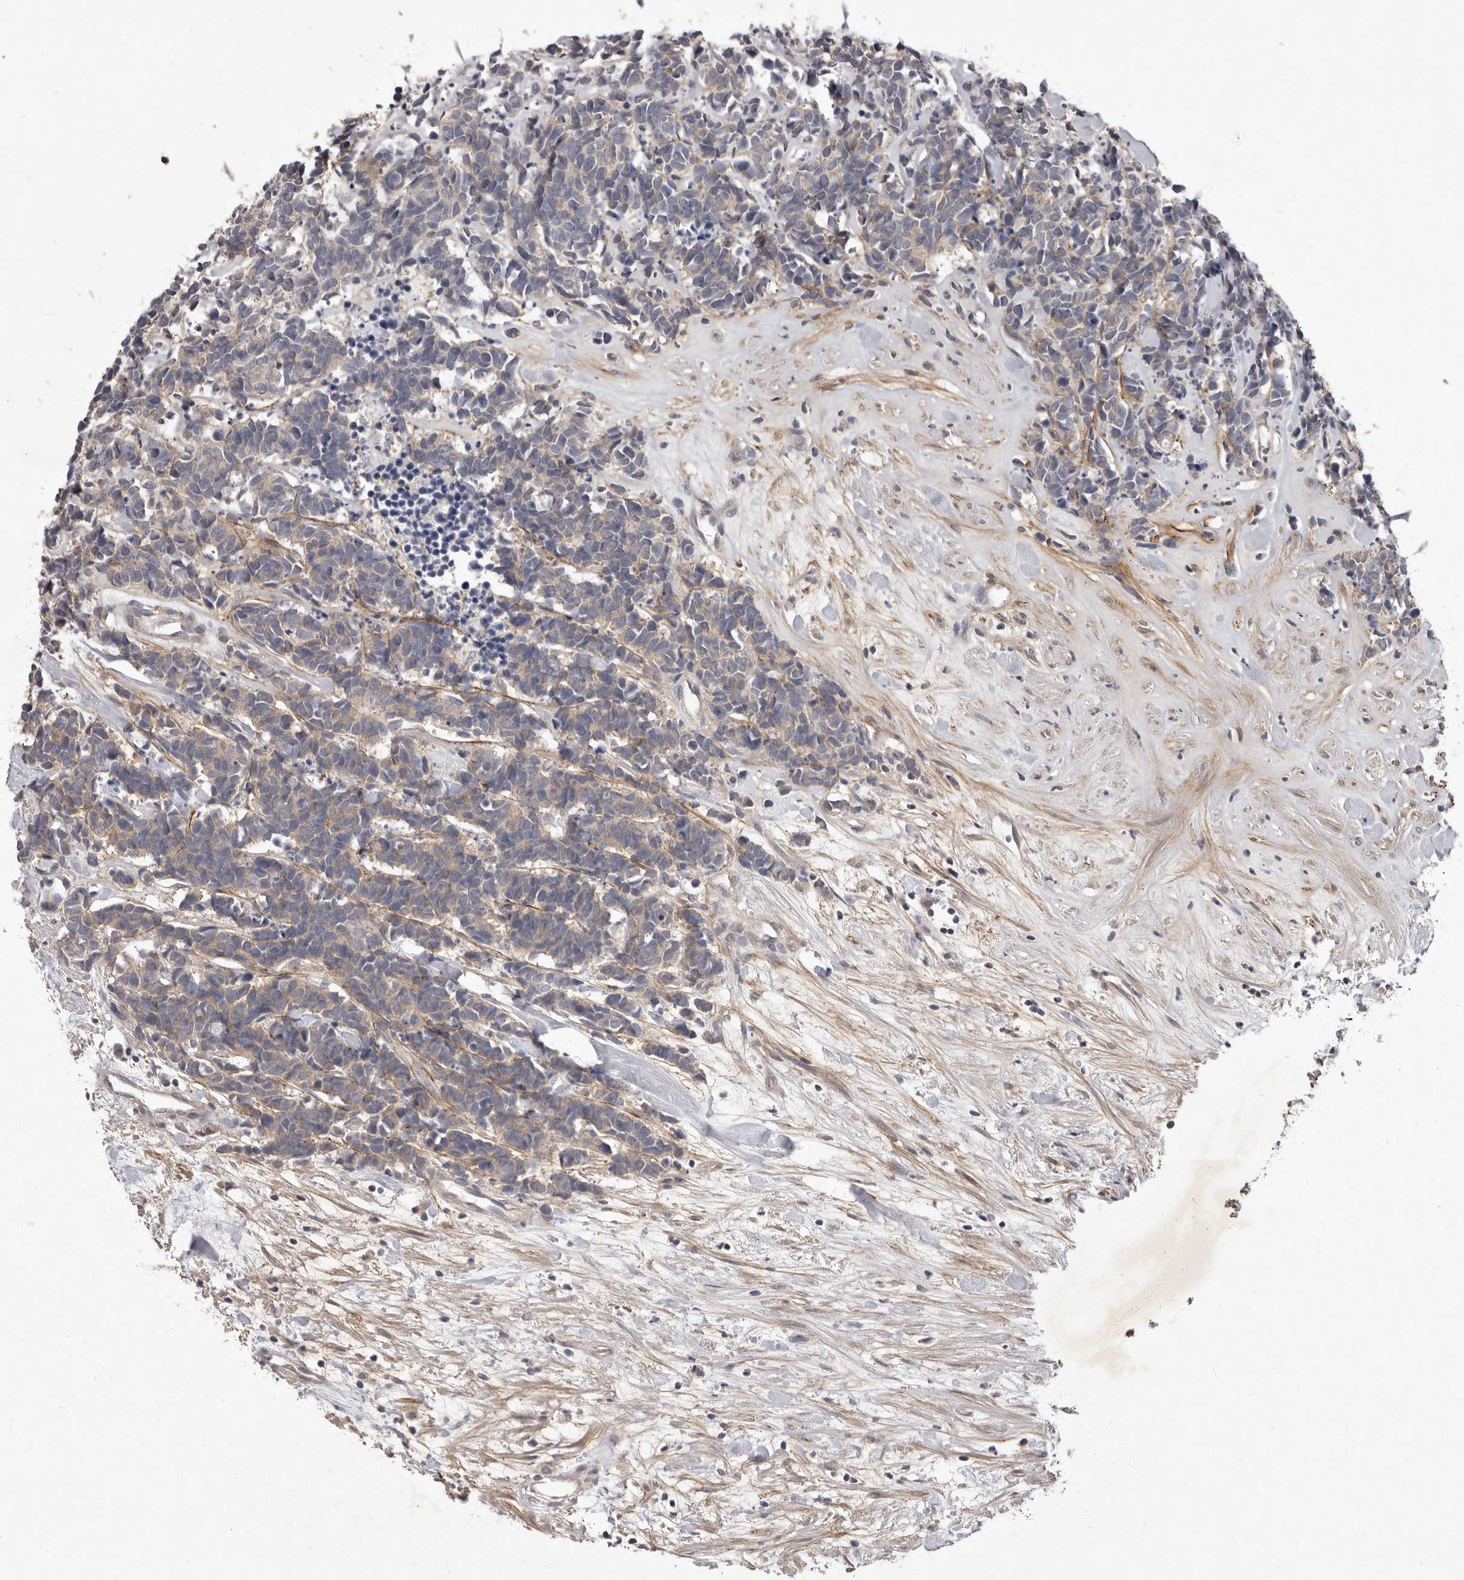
{"staining": {"intensity": "weak", "quantity": "<25%", "location": "cytoplasmic/membranous"}, "tissue": "carcinoid", "cell_type": "Tumor cells", "image_type": "cancer", "snomed": [{"axis": "morphology", "description": "Carcinoma, NOS"}, {"axis": "morphology", "description": "Carcinoid, malignant, NOS"}, {"axis": "topography", "description": "Urinary bladder"}], "caption": "Tumor cells show no significant staining in carcinoid. The staining was performed using DAB to visualize the protein expression in brown, while the nuclei were stained in blue with hematoxylin (Magnification: 20x).", "gene": "HBS1L", "patient": {"sex": "male", "age": 57}}